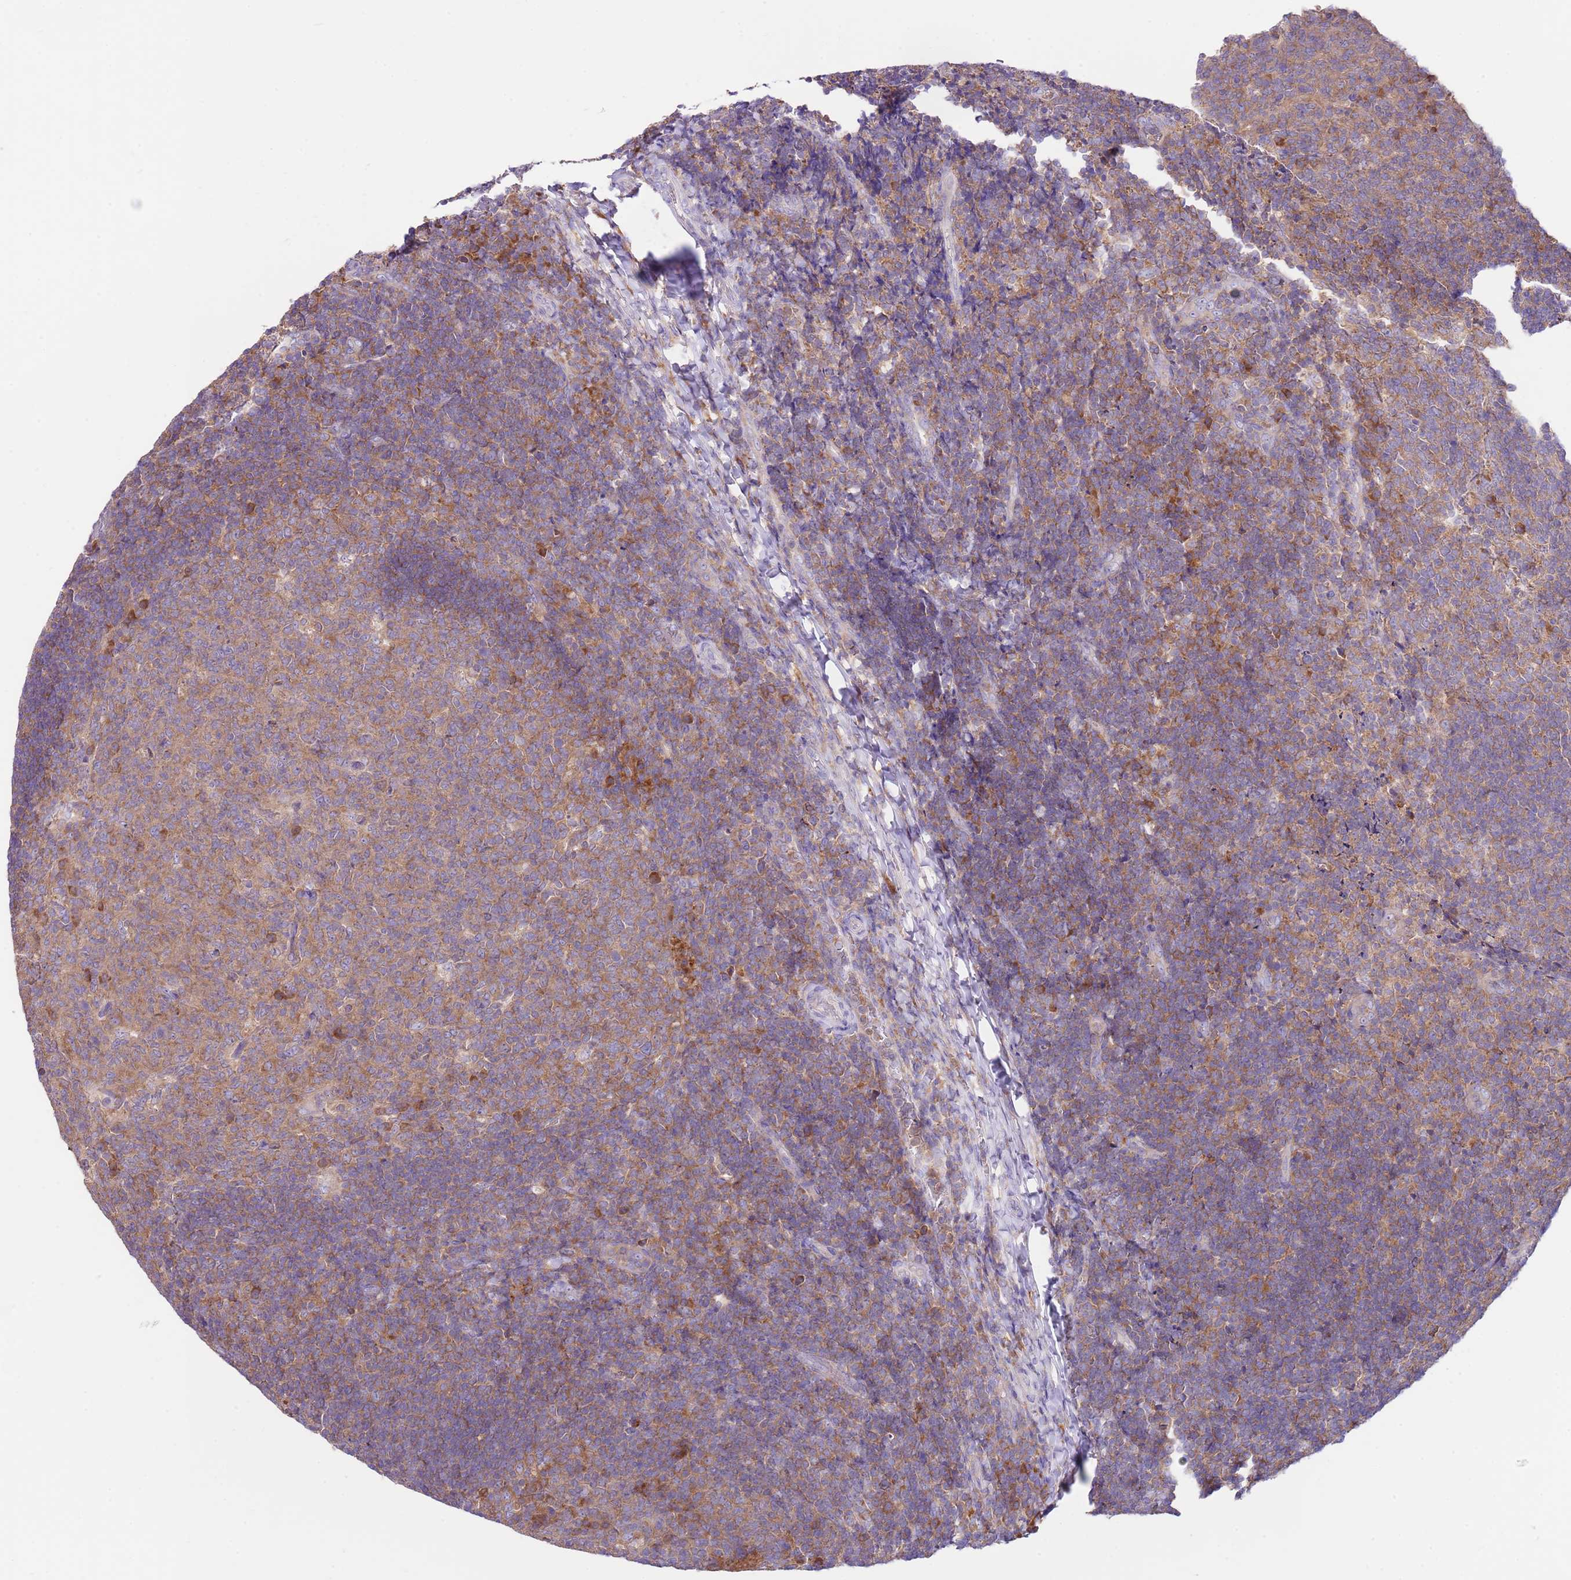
{"staining": {"intensity": "moderate", "quantity": ">75%", "location": "cytoplasmic/membranous"}, "tissue": "tonsil", "cell_type": "Germinal center cells", "image_type": "normal", "snomed": [{"axis": "morphology", "description": "Normal tissue, NOS"}, {"axis": "topography", "description": "Tonsil"}], "caption": "Immunohistochemical staining of benign tonsil shows medium levels of moderate cytoplasmic/membranous expression in approximately >75% of germinal center cells. The protein is shown in brown color, while the nuclei are stained blue.", "gene": "RPS10", "patient": {"sex": "female", "age": 10}}